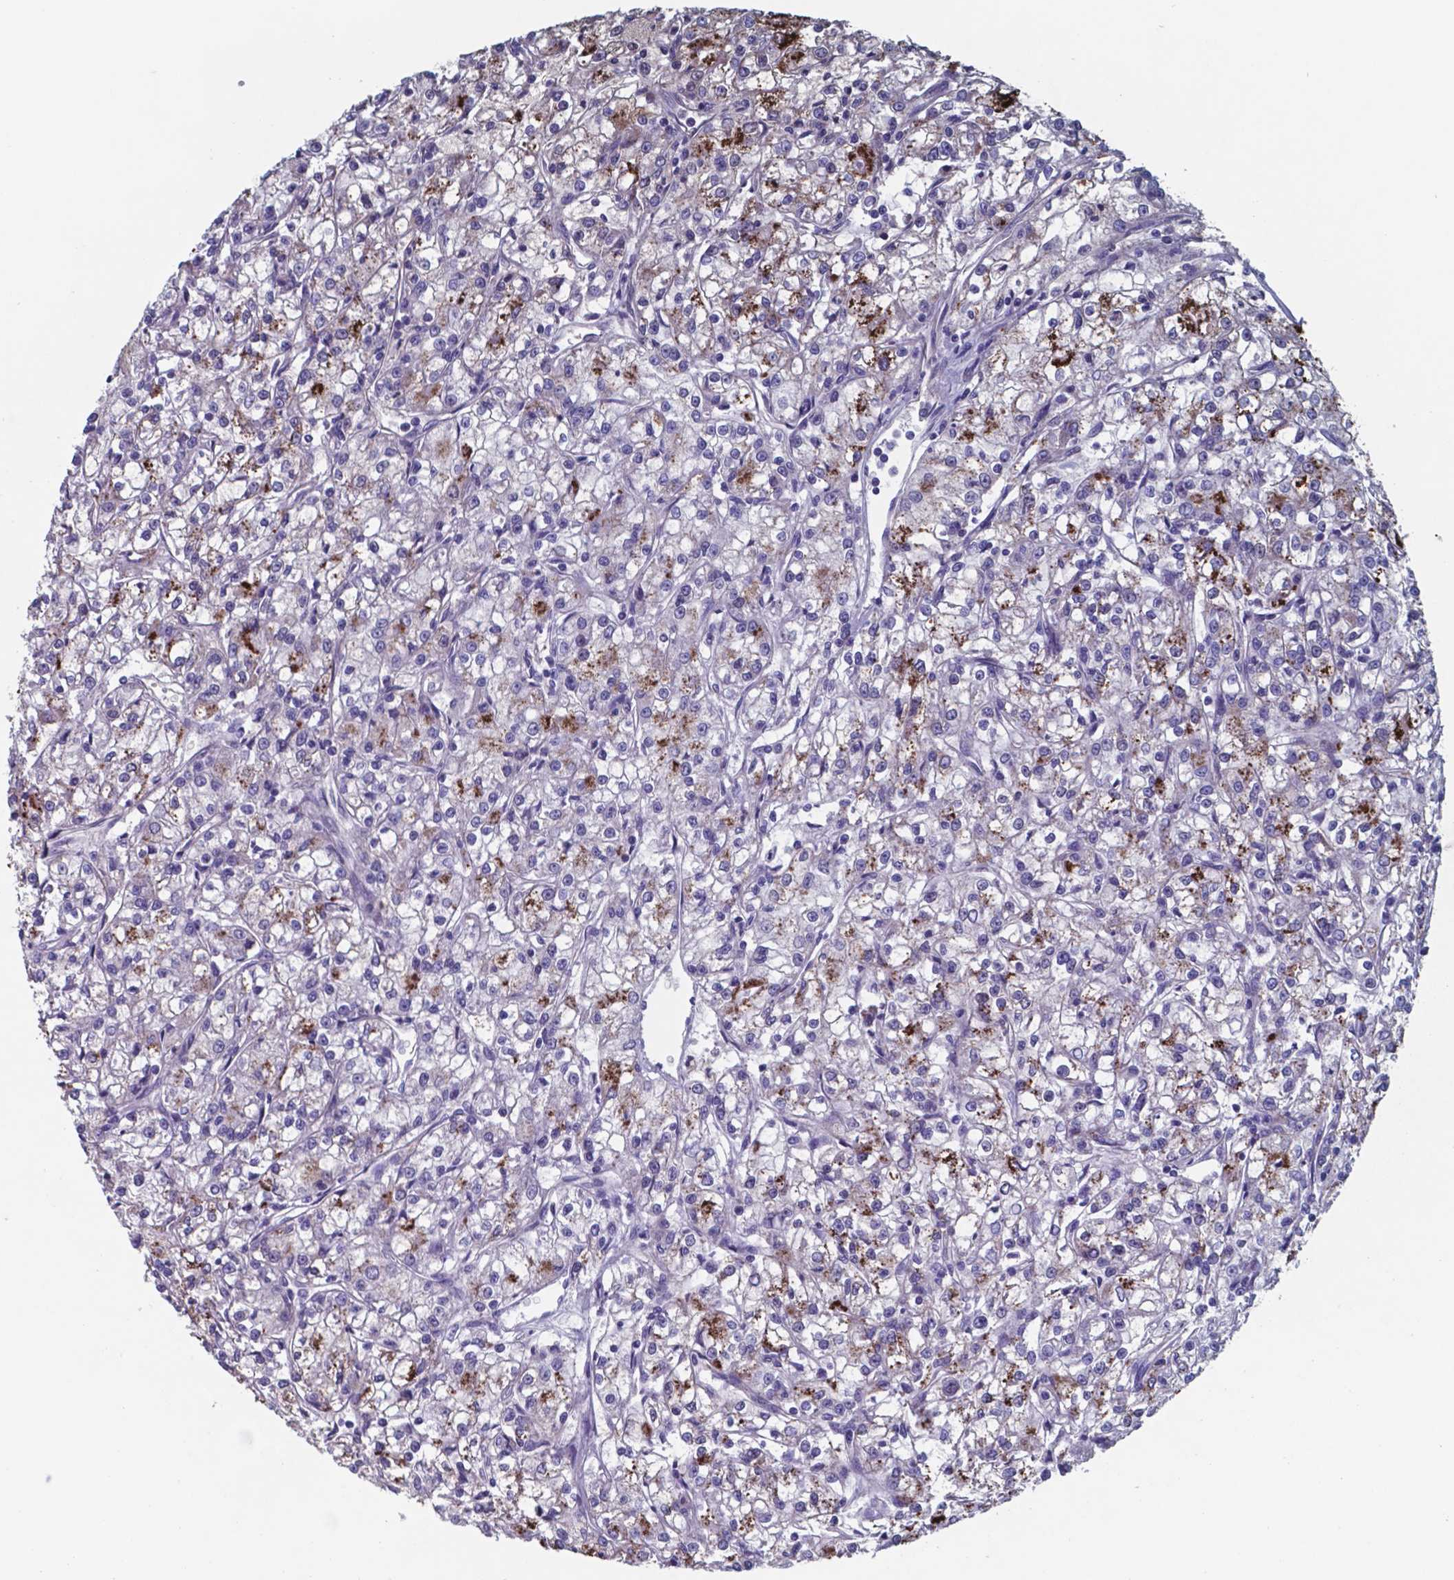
{"staining": {"intensity": "strong", "quantity": "<25%", "location": "cytoplasmic/membranous"}, "tissue": "renal cancer", "cell_type": "Tumor cells", "image_type": "cancer", "snomed": [{"axis": "morphology", "description": "Adenocarcinoma, NOS"}, {"axis": "topography", "description": "Kidney"}], "caption": "Protein expression by immunohistochemistry exhibits strong cytoplasmic/membranous staining in about <25% of tumor cells in adenocarcinoma (renal).", "gene": "TTR", "patient": {"sex": "female", "age": 59}}